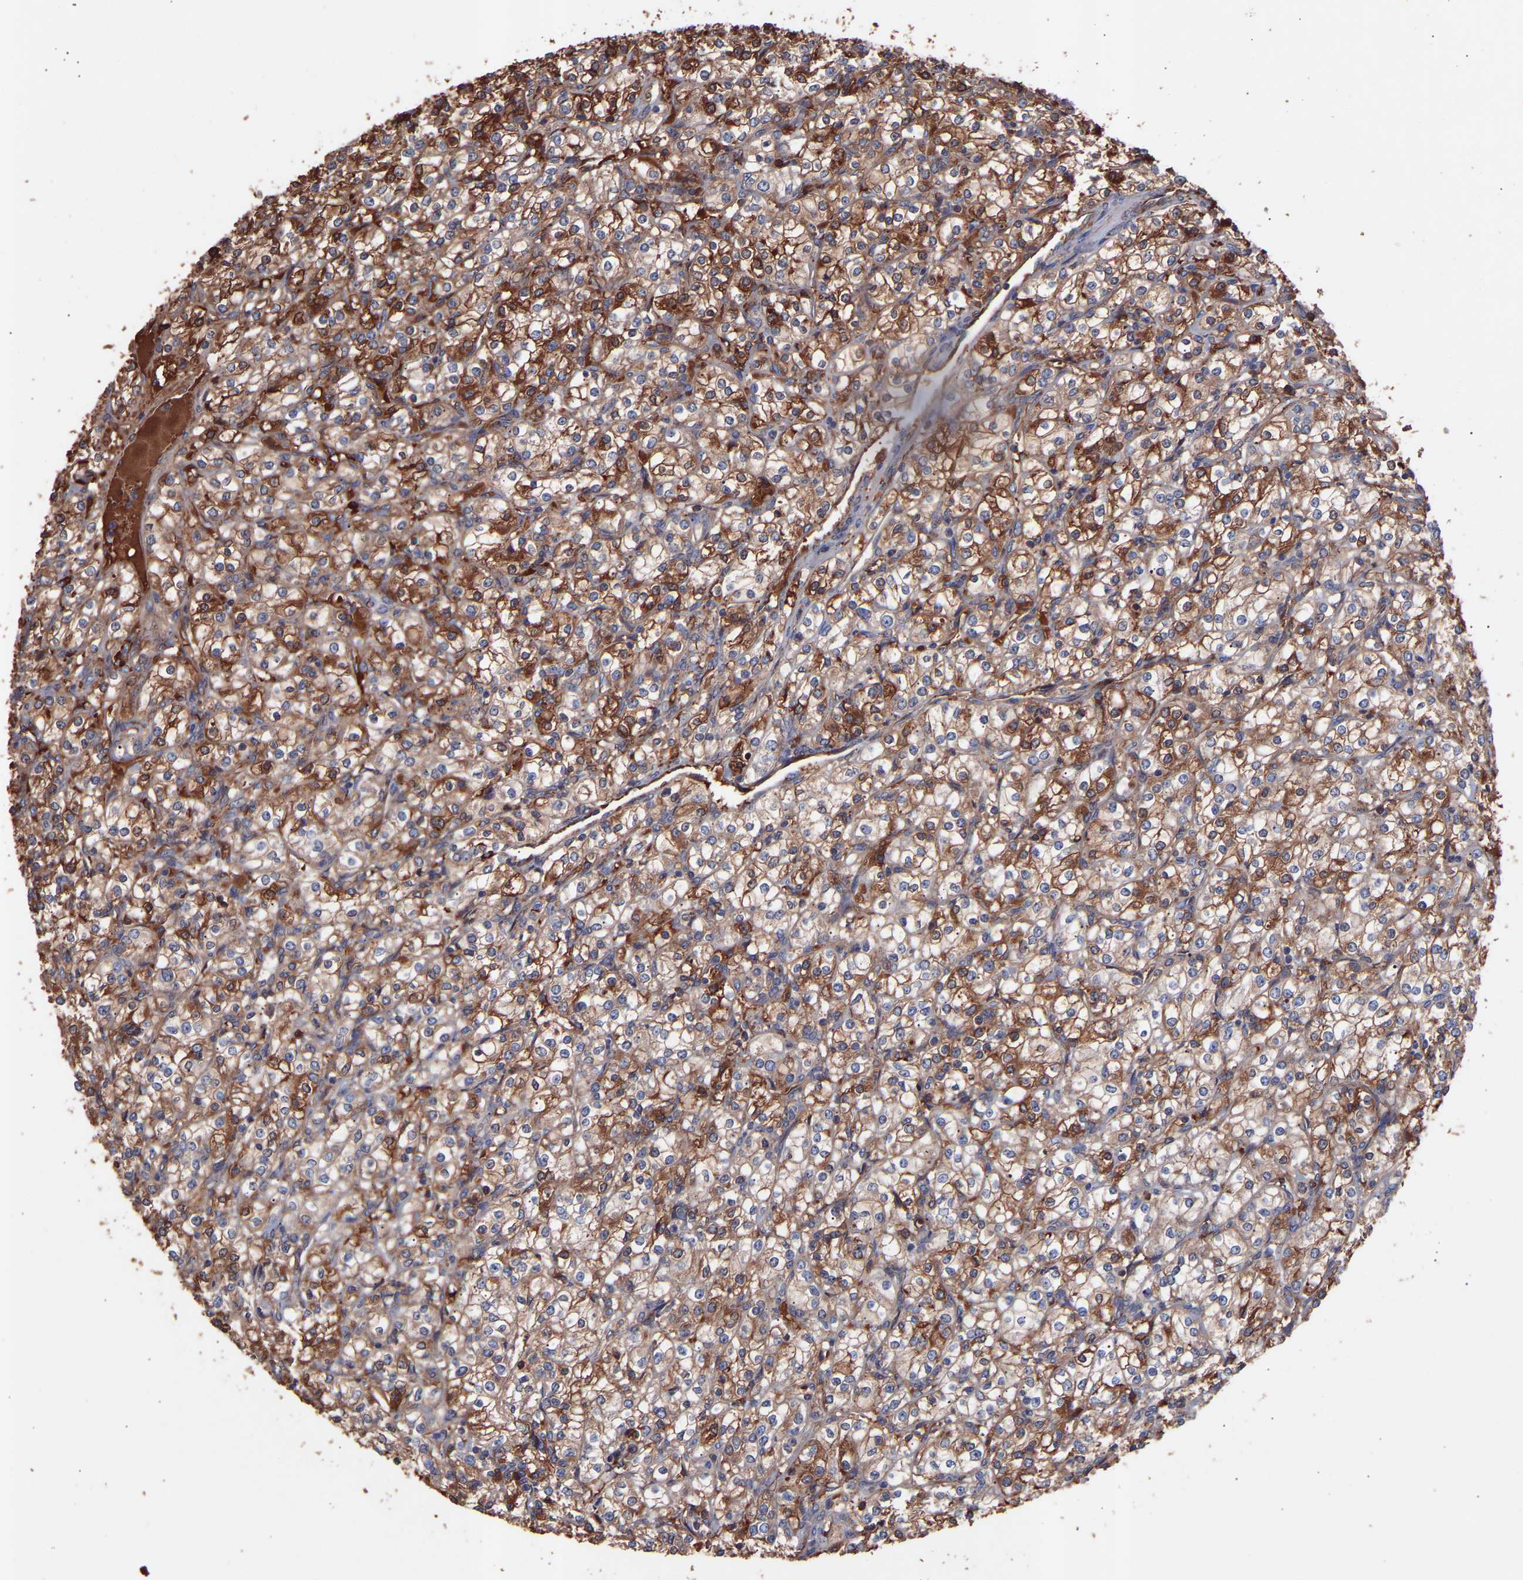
{"staining": {"intensity": "moderate", "quantity": ">75%", "location": "cytoplasmic/membranous"}, "tissue": "renal cancer", "cell_type": "Tumor cells", "image_type": "cancer", "snomed": [{"axis": "morphology", "description": "Adenocarcinoma, NOS"}, {"axis": "topography", "description": "Kidney"}], "caption": "Immunohistochemistry micrograph of human renal adenocarcinoma stained for a protein (brown), which shows medium levels of moderate cytoplasmic/membranous positivity in approximately >75% of tumor cells.", "gene": "TMEM268", "patient": {"sex": "male", "age": 77}}